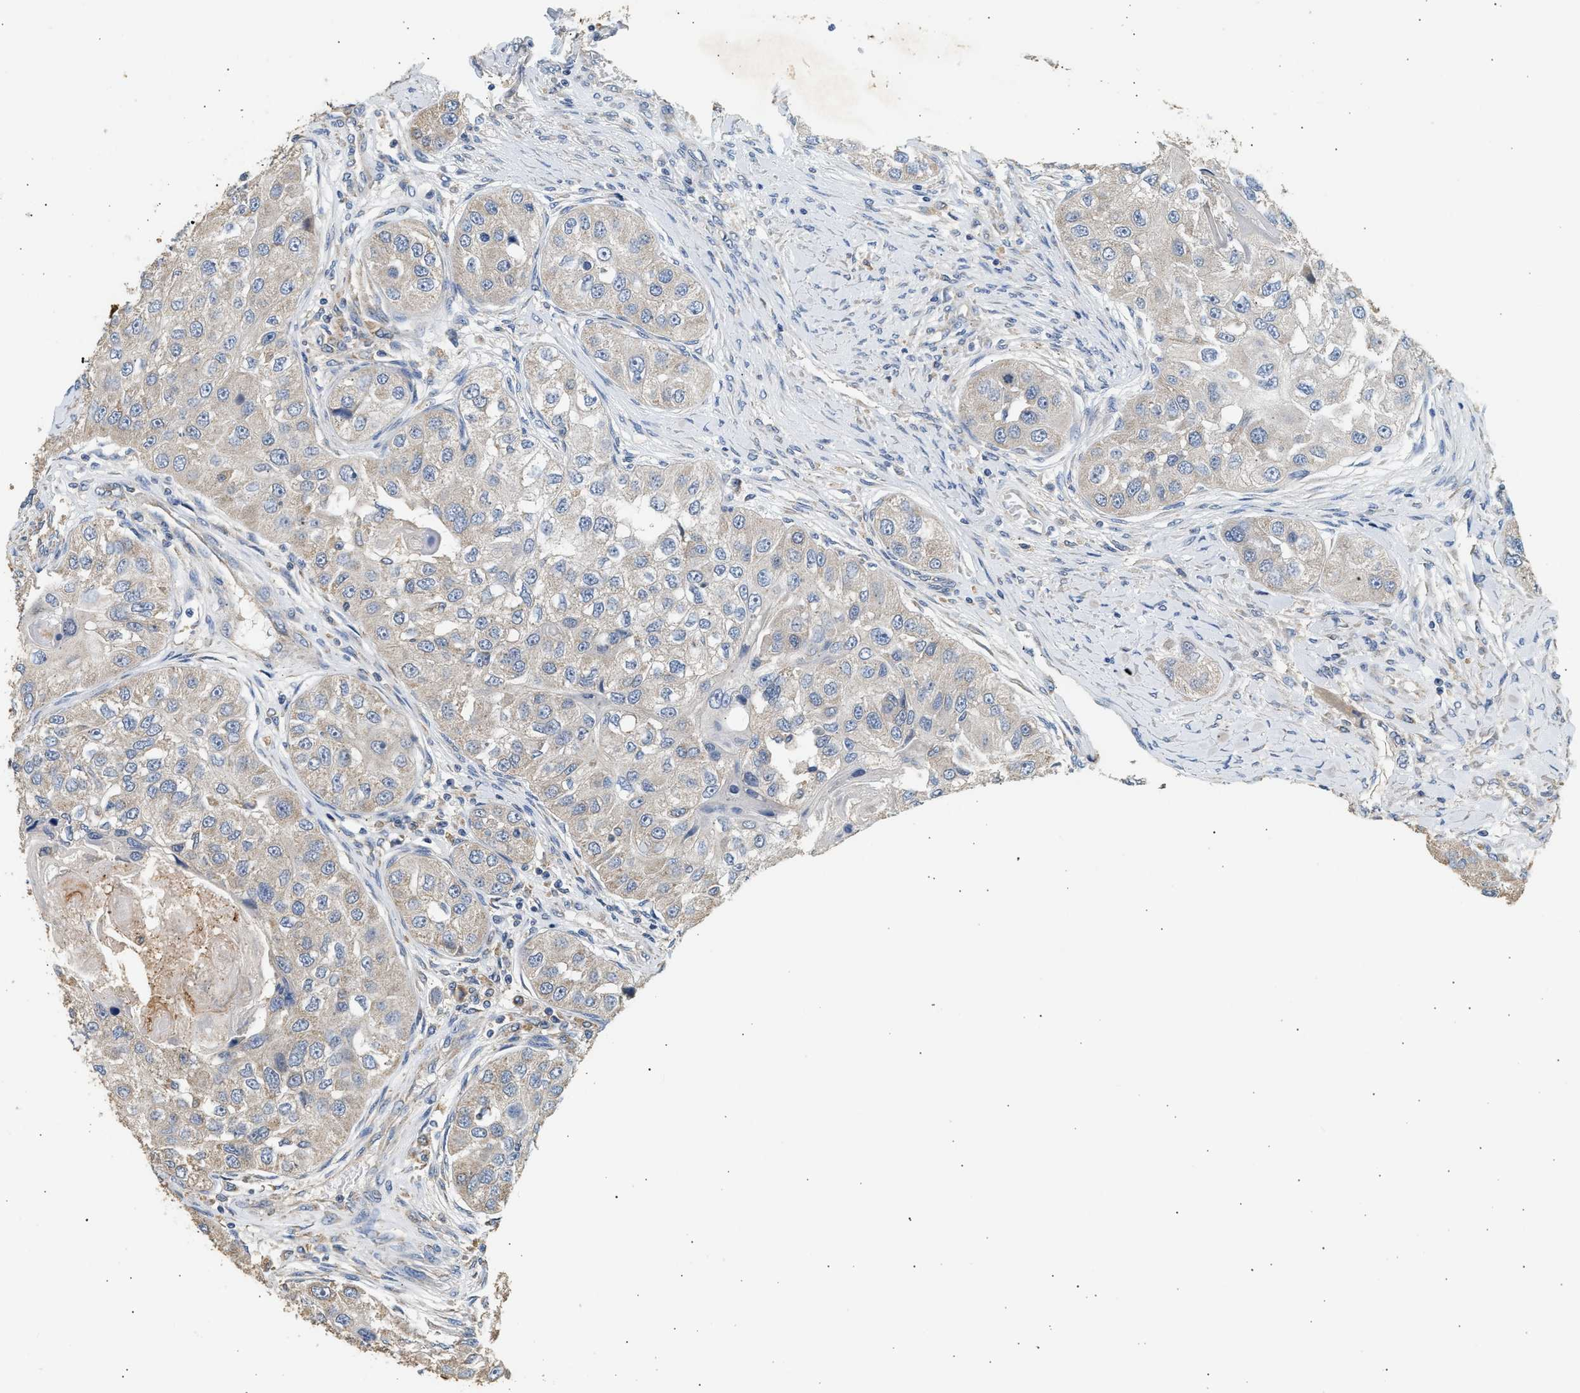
{"staining": {"intensity": "weak", "quantity": "<25%", "location": "cytoplasmic/membranous"}, "tissue": "head and neck cancer", "cell_type": "Tumor cells", "image_type": "cancer", "snomed": [{"axis": "morphology", "description": "Normal tissue, NOS"}, {"axis": "morphology", "description": "Squamous cell carcinoma, NOS"}, {"axis": "topography", "description": "Skeletal muscle"}, {"axis": "topography", "description": "Head-Neck"}], "caption": "Immunohistochemical staining of head and neck cancer demonstrates no significant expression in tumor cells.", "gene": "WDR31", "patient": {"sex": "male", "age": 51}}